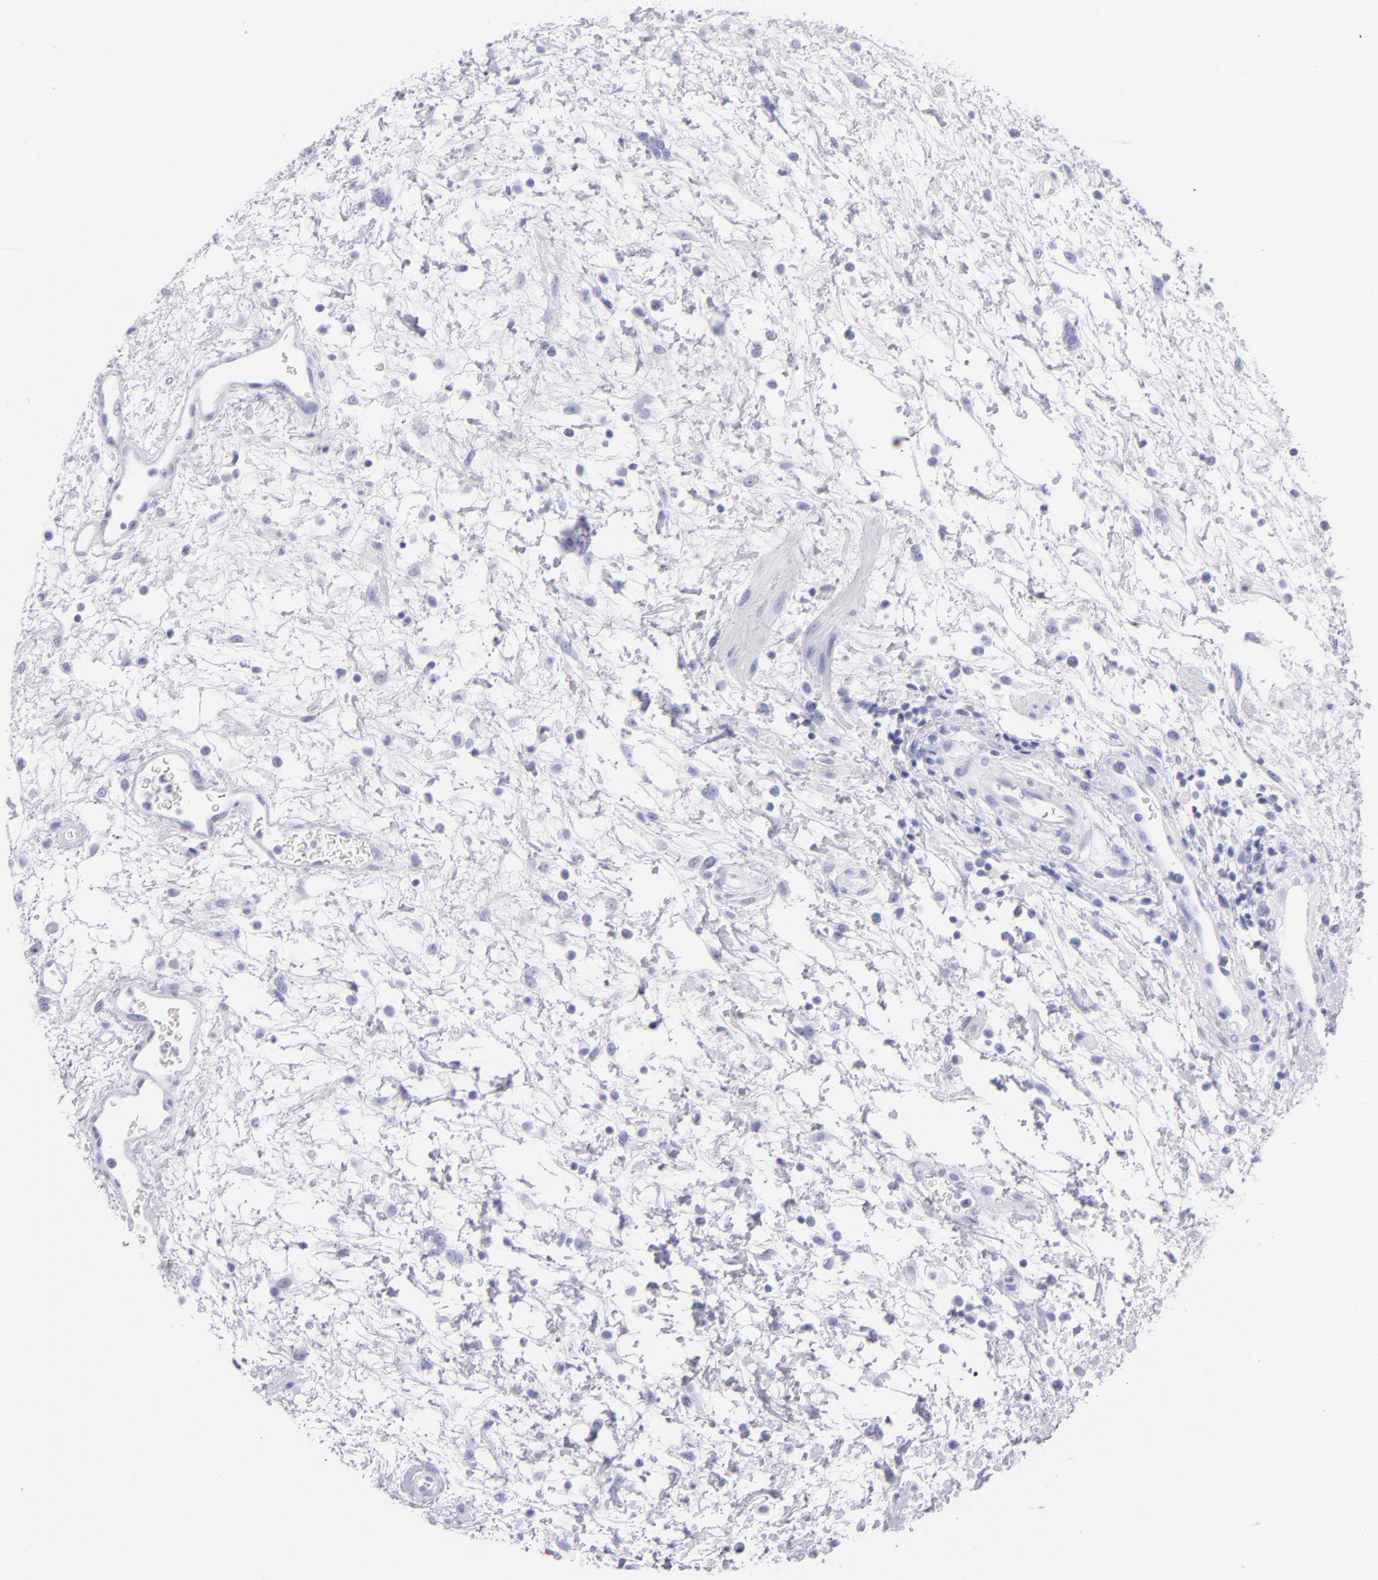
{"staining": {"intensity": "negative", "quantity": "none", "location": "none"}, "tissue": "urinary bladder", "cell_type": "Urothelial cells", "image_type": "normal", "snomed": [{"axis": "morphology", "description": "Normal tissue, NOS"}, {"axis": "topography", "description": "Smooth muscle"}, {"axis": "topography", "description": "Urinary bladder"}], "caption": "Urothelial cells are negative for protein expression in unremarkable human urinary bladder. (Immunohistochemistry, brightfield microscopy, high magnification).", "gene": "PRPH", "patient": {"sex": "male", "age": 35}}